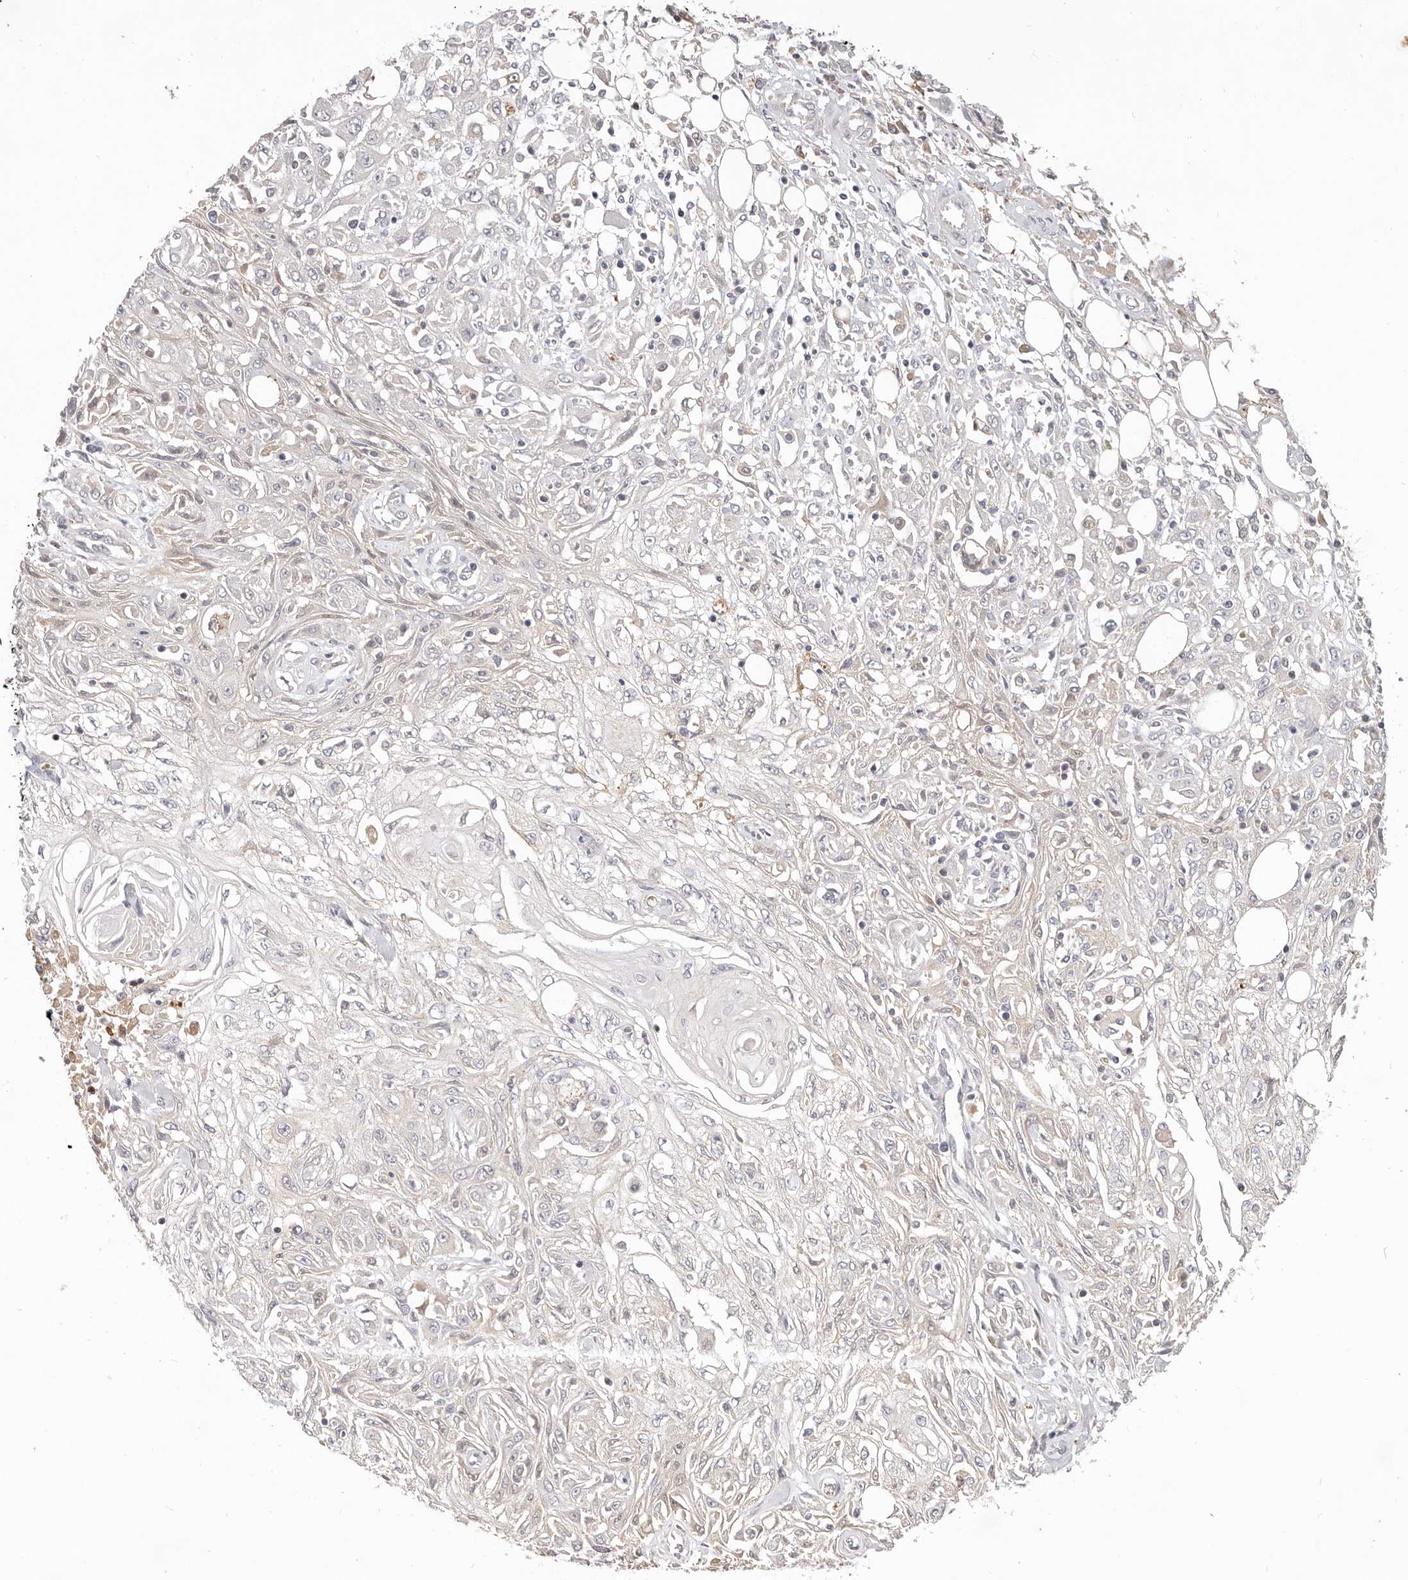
{"staining": {"intensity": "negative", "quantity": "none", "location": "none"}, "tissue": "skin cancer", "cell_type": "Tumor cells", "image_type": "cancer", "snomed": [{"axis": "morphology", "description": "Squamous cell carcinoma, NOS"}, {"axis": "morphology", "description": "Squamous cell carcinoma, metastatic, NOS"}, {"axis": "topography", "description": "Skin"}, {"axis": "topography", "description": "Lymph node"}], "caption": "This is an immunohistochemistry (IHC) photomicrograph of human skin cancer. There is no expression in tumor cells.", "gene": "USP49", "patient": {"sex": "male", "age": 75}}